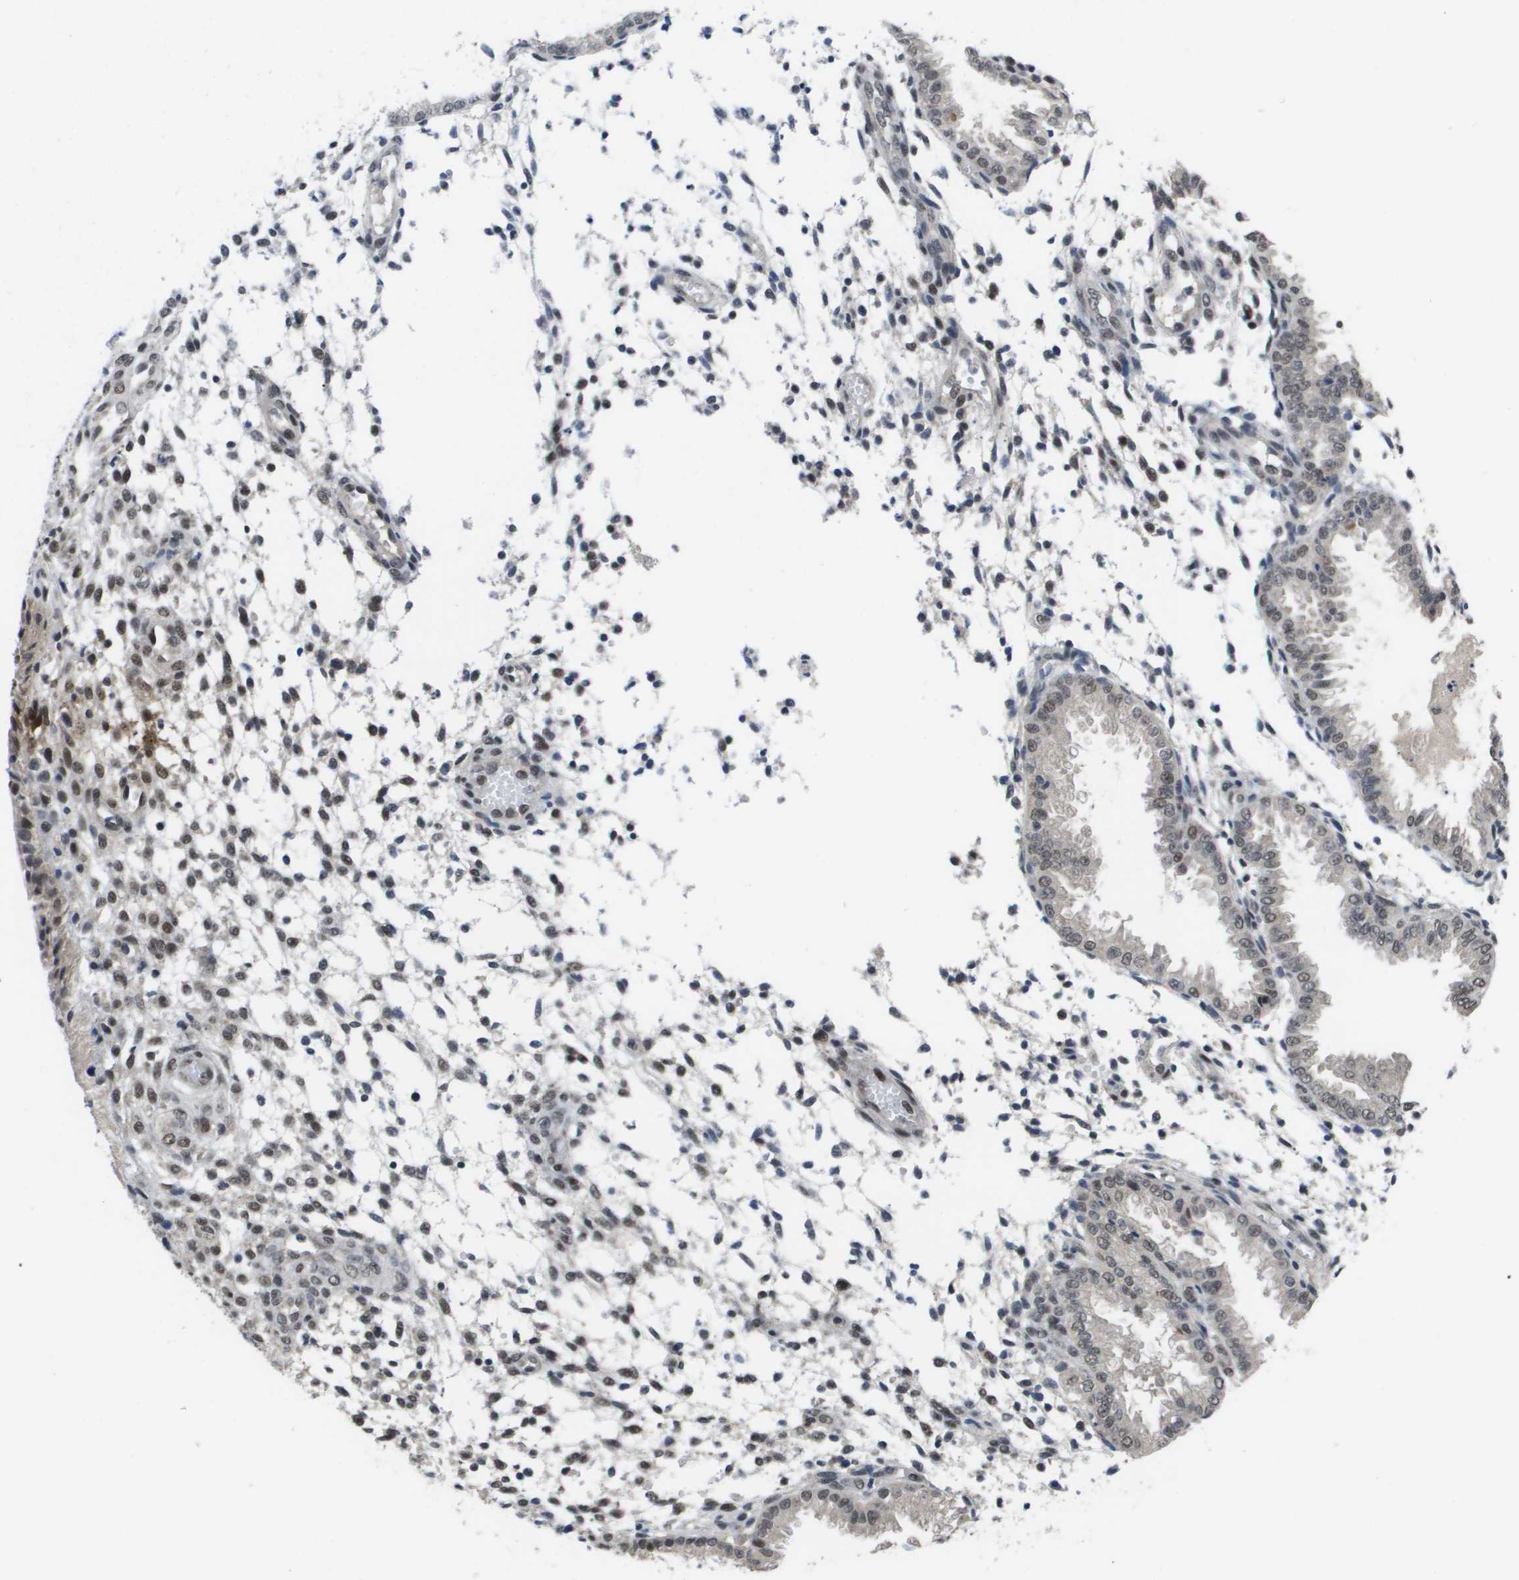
{"staining": {"intensity": "weak", "quantity": "<25%", "location": "cytoplasmic/membranous"}, "tissue": "endometrium", "cell_type": "Cells in endometrial stroma", "image_type": "normal", "snomed": [{"axis": "morphology", "description": "Normal tissue, NOS"}, {"axis": "topography", "description": "Endometrium"}], "caption": "Immunohistochemistry photomicrograph of normal endometrium stained for a protein (brown), which shows no staining in cells in endometrial stroma.", "gene": "AMBRA1", "patient": {"sex": "female", "age": 33}}